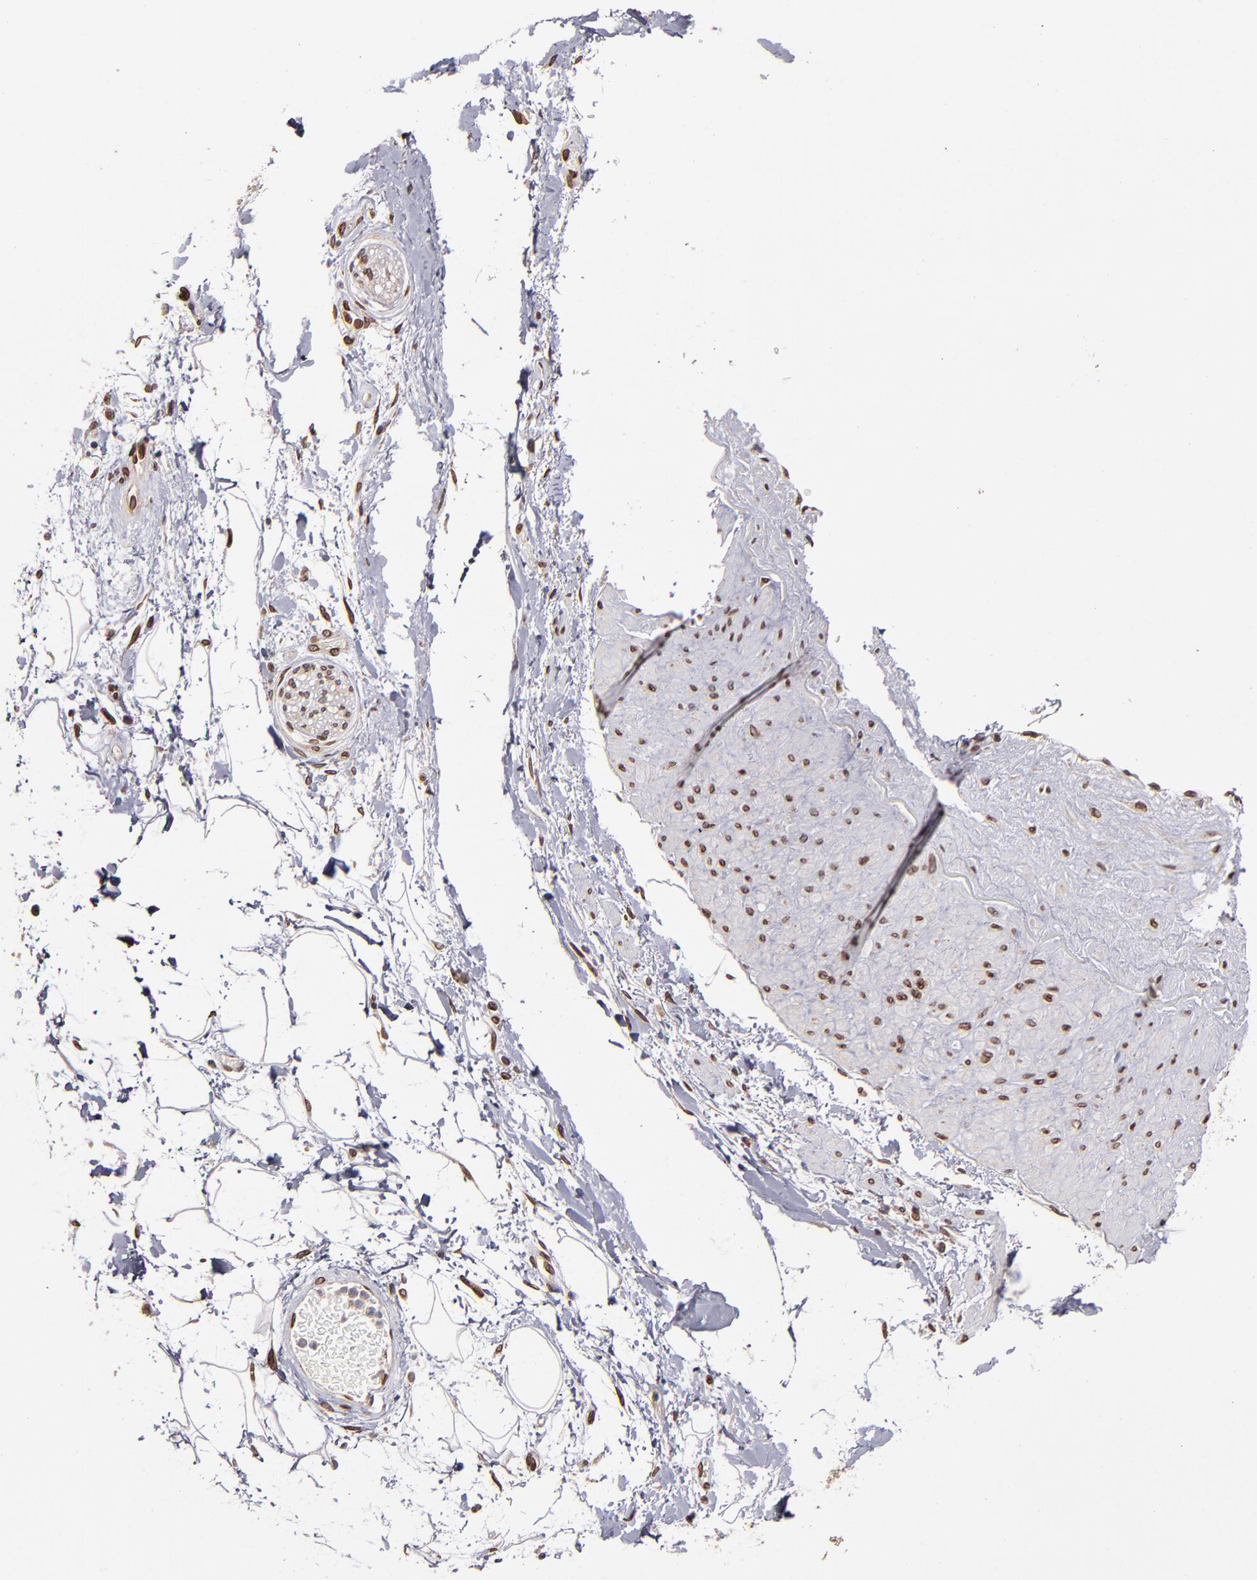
{"staining": {"intensity": "strong", "quantity": ">75%", "location": "cytoplasmic/membranous,nuclear"}, "tissue": "adipose tissue", "cell_type": "Adipocytes", "image_type": "normal", "snomed": [{"axis": "morphology", "description": "Normal tissue, NOS"}, {"axis": "topography", "description": "Soft tissue"}], "caption": "A high-resolution micrograph shows IHC staining of unremarkable adipose tissue, which reveals strong cytoplasmic/membranous,nuclear expression in about >75% of adipocytes.", "gene": "PUM3", "patient": {"sex": "male", "age": 72}}